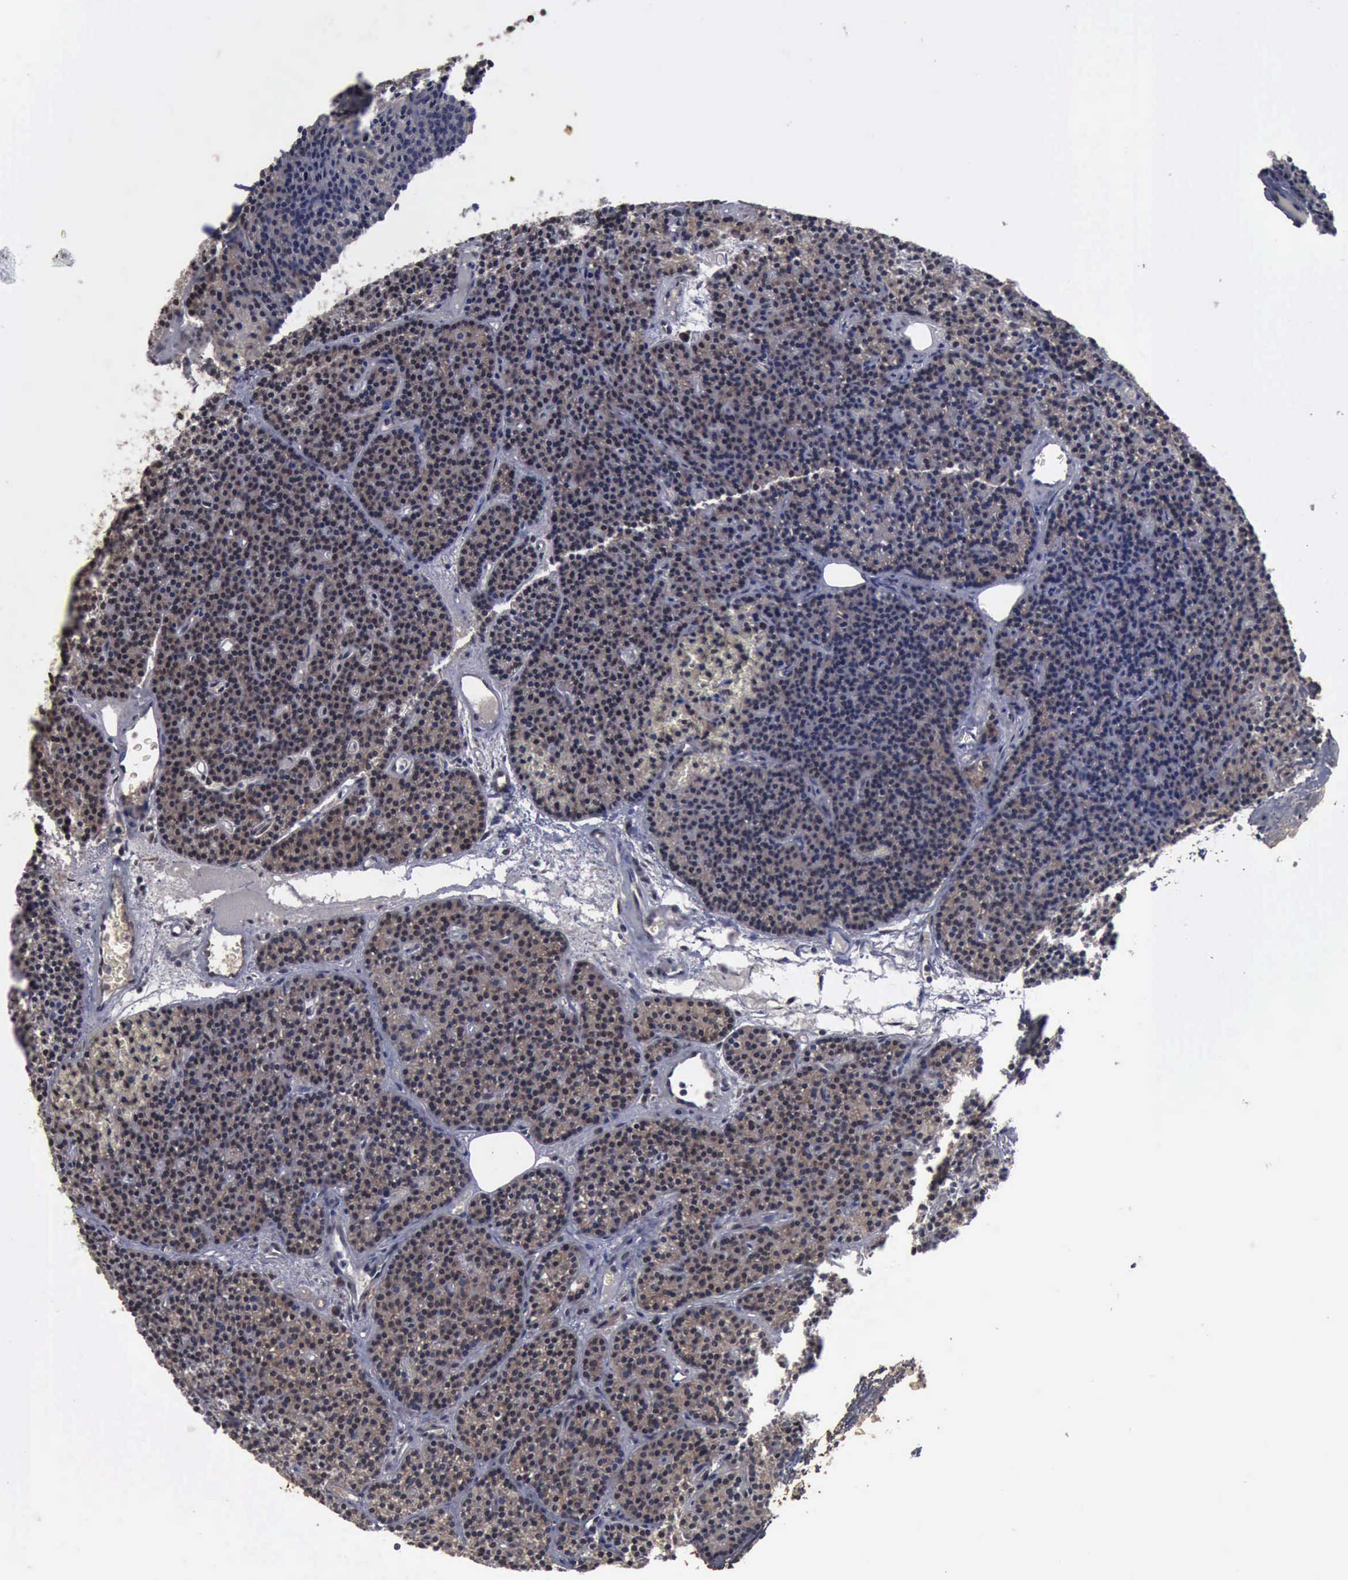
{"staining": {"intensity": "weak", "quantity": ">75%", "location": "cytoplasmic/membranous,nuclear"}, "tissue": "parathyroid gland", "cell_type": "Glandular cells", "image_type": "normal", "snomed": [{"axis": "morphology", "description": "Normal tissue, NOS"}, {"axis": "topography", "description": "Parathyroid gland"}], "caption": "IHC of unremarkable parathyroid gland displays low levels of weak cytoplasmic/membranous,nuclear staining in approximately >75% of glandular cells.", "gene": "RTCB", "patient": {"sex": "male", "age": 57}}